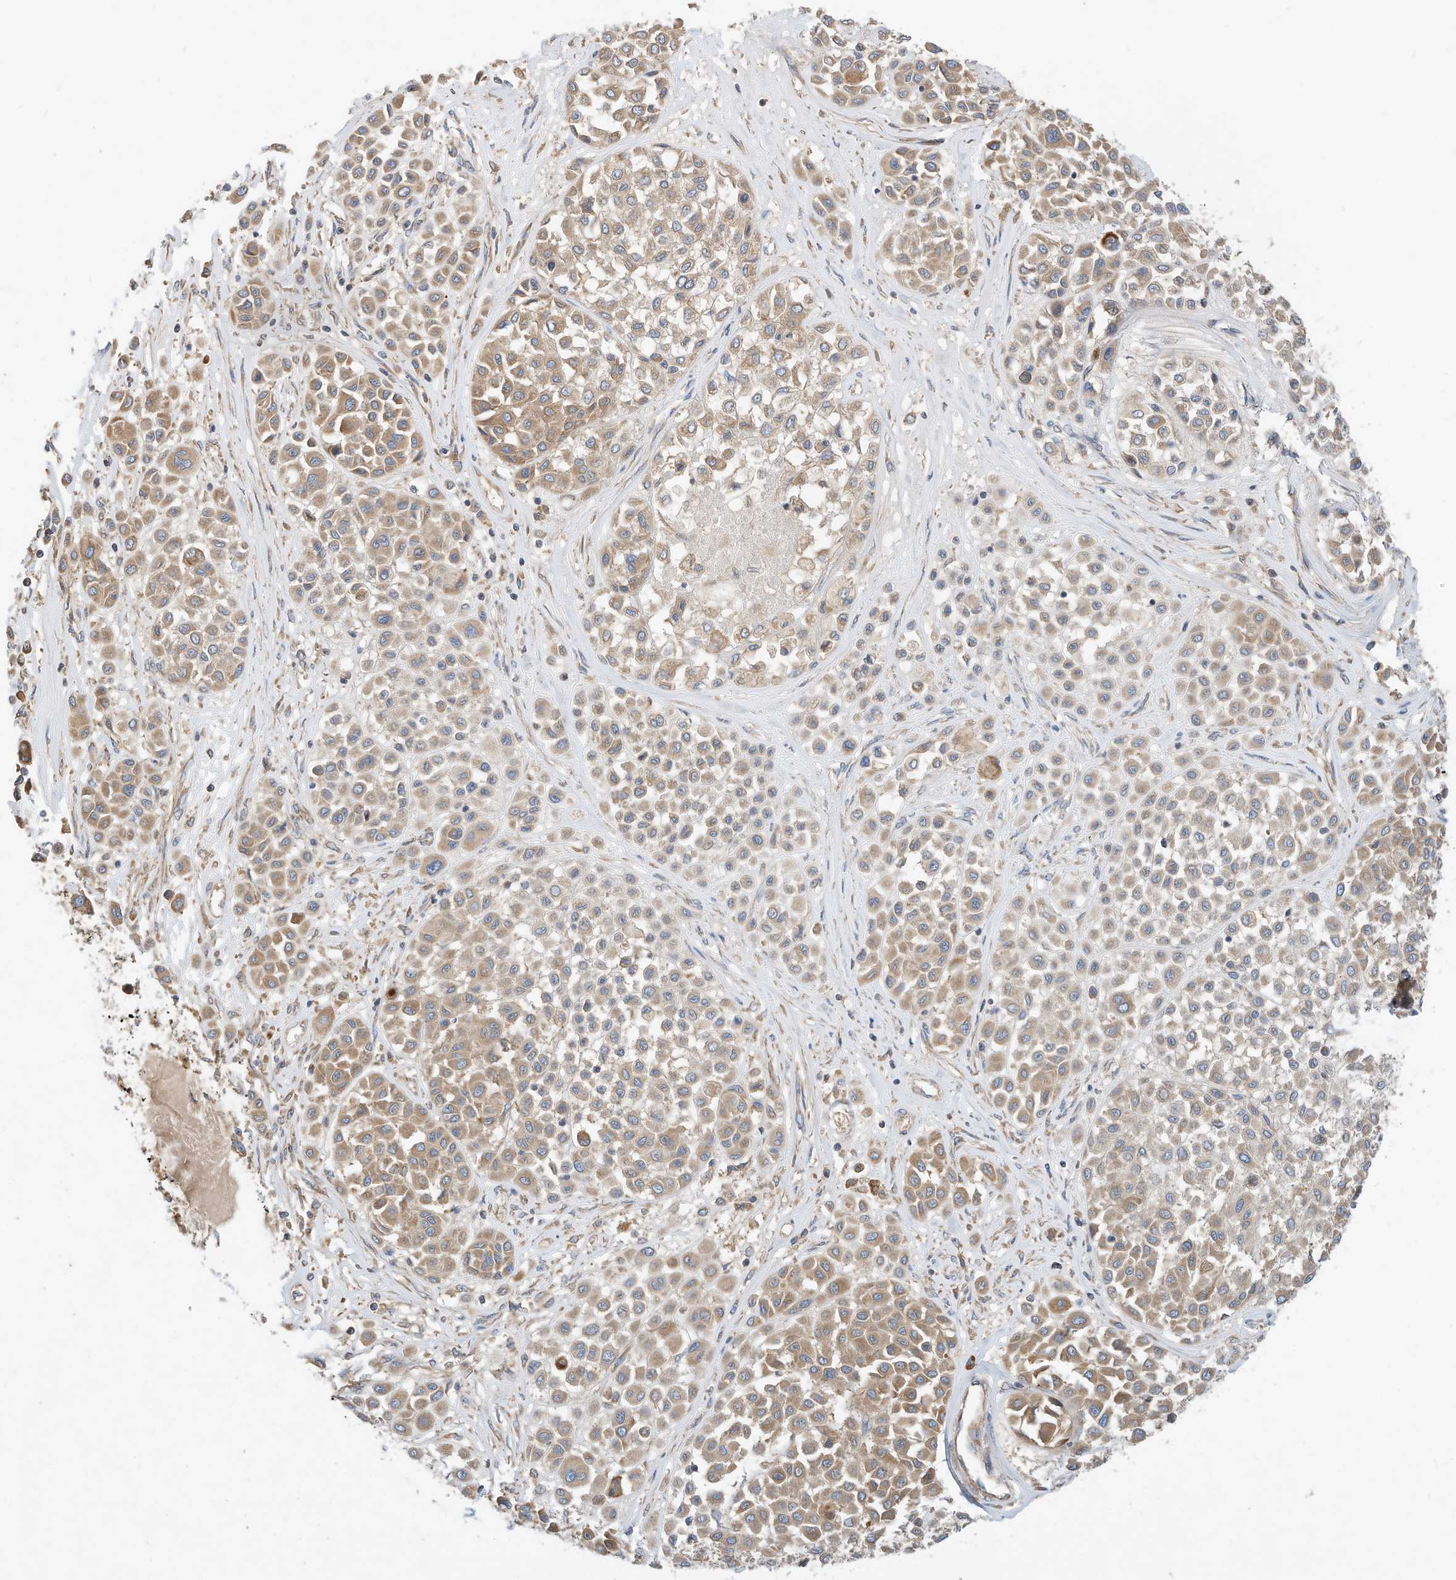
{"staining": {"intensity": "moderate", "quantity": ">75%", "location": "cytoplasmic/membranous"}, "tissue": "melanoma", "cell_type": "Tumor cells", "image_type": "cancer", "snomed": [{"axis": "morphology", "description": "Malignant melanoma, Metastatic site"}, {"axis": "topography", "description": "Soft tissue"}], "caption": "Melanoma stained for a protein (brown) displays moderate cytoplasmic/membranous positive staining in about >75% of tumor cells.", "gene": "CPAMD8", "patient": {"sex": "male", "age": 41}}